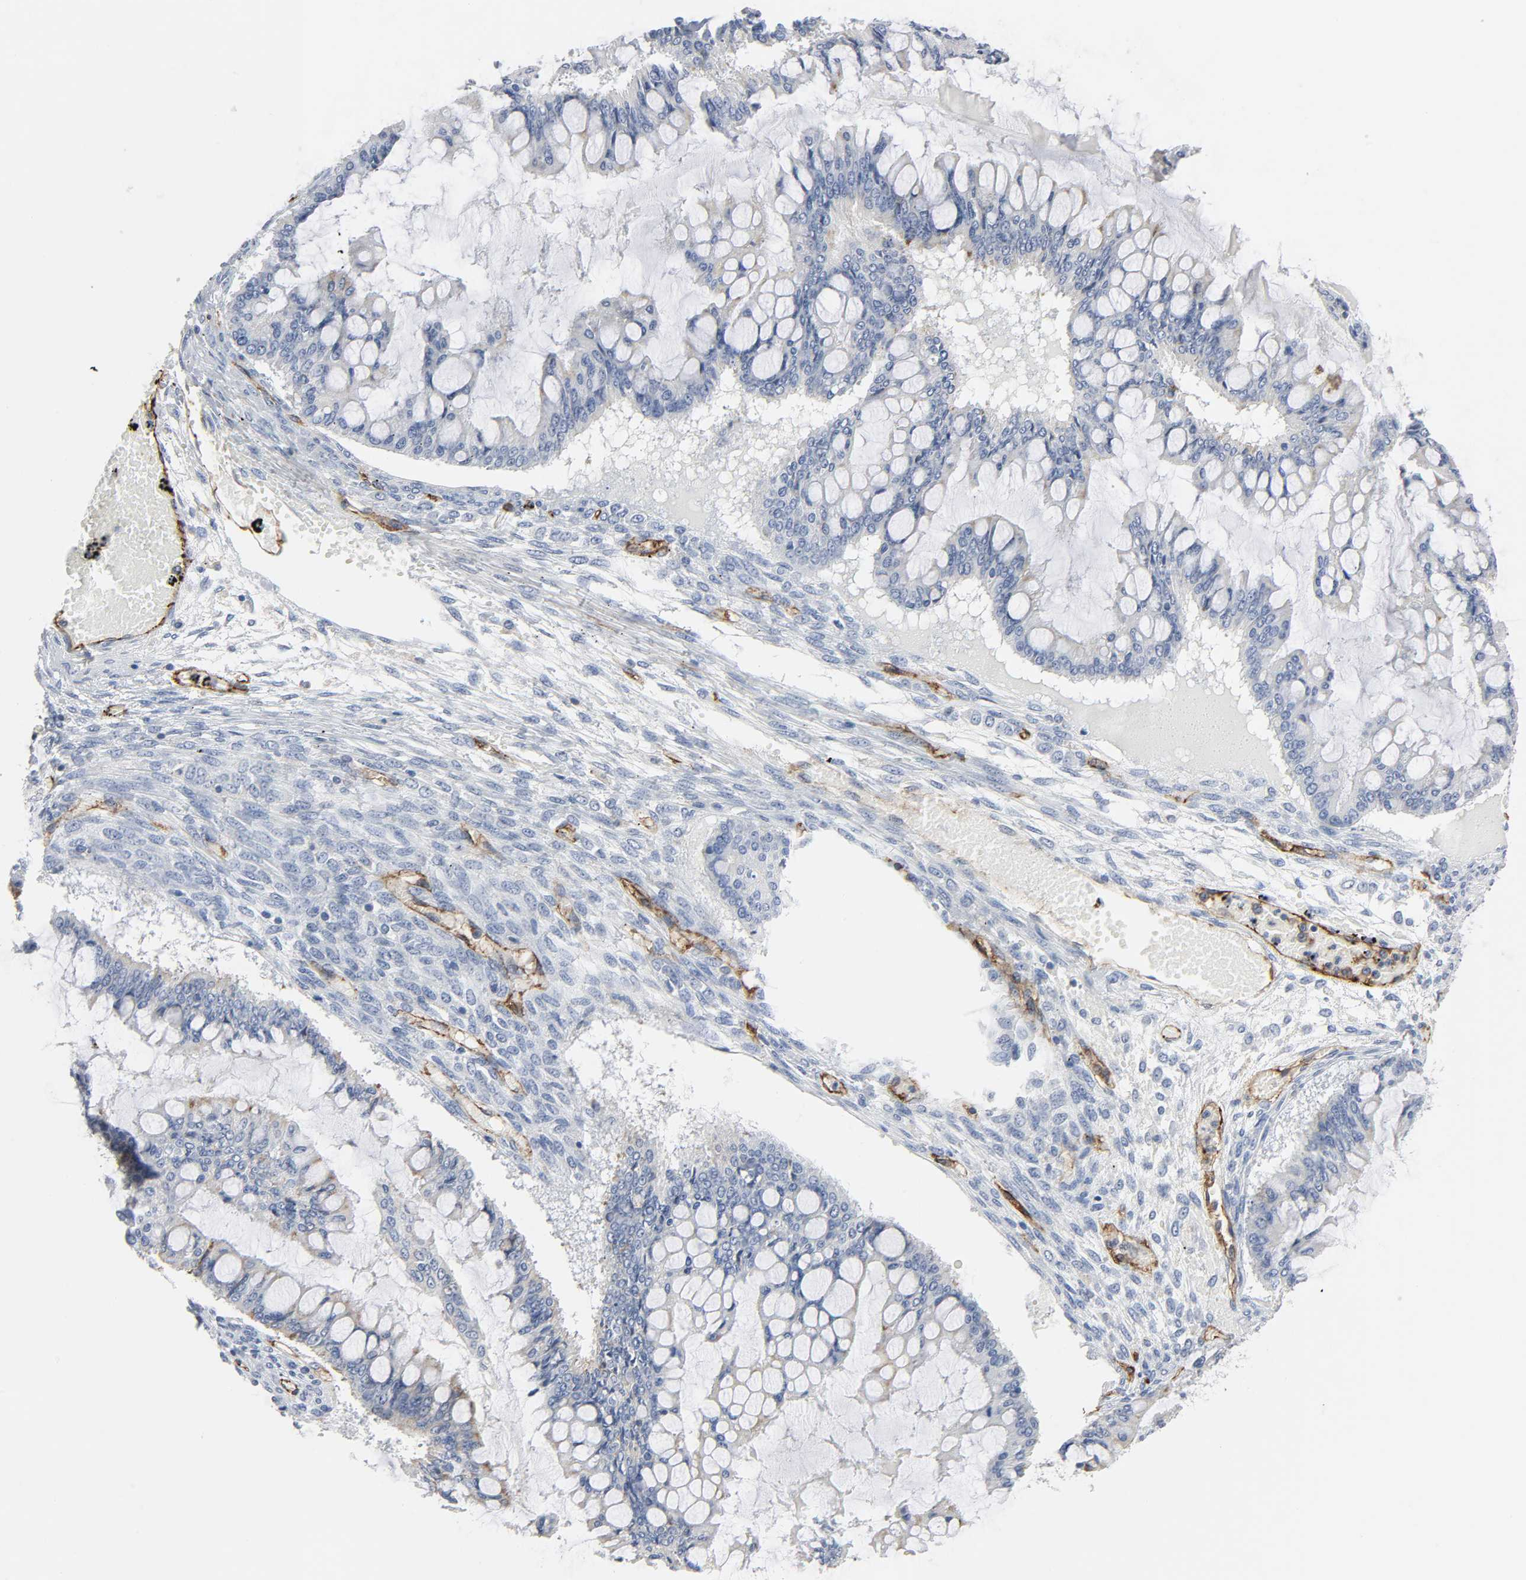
{"staining": {"intensity": "weak", "quantity": "<25%", "location": "cytoplasmic/membranous"}, "tissue": "ovarian cancer", "cell_type": "Tumor cells", "image_type": "cancer", "snomed": [{"axis": "morphology", "description": "Cystadenocarcinoma, mucinous, NOS"}, {"axis": "topography", "description": "Ovary"}], "caption": "Immunohistochemistry (IHC) histopathology image of ovarian cancer (mucinous cystadenocarcinoma) stained for a protein (brown), which displays no positivity in tumor cells.", "gene": "PECAM1", "patient": {"sex": "female", "age": 73}}